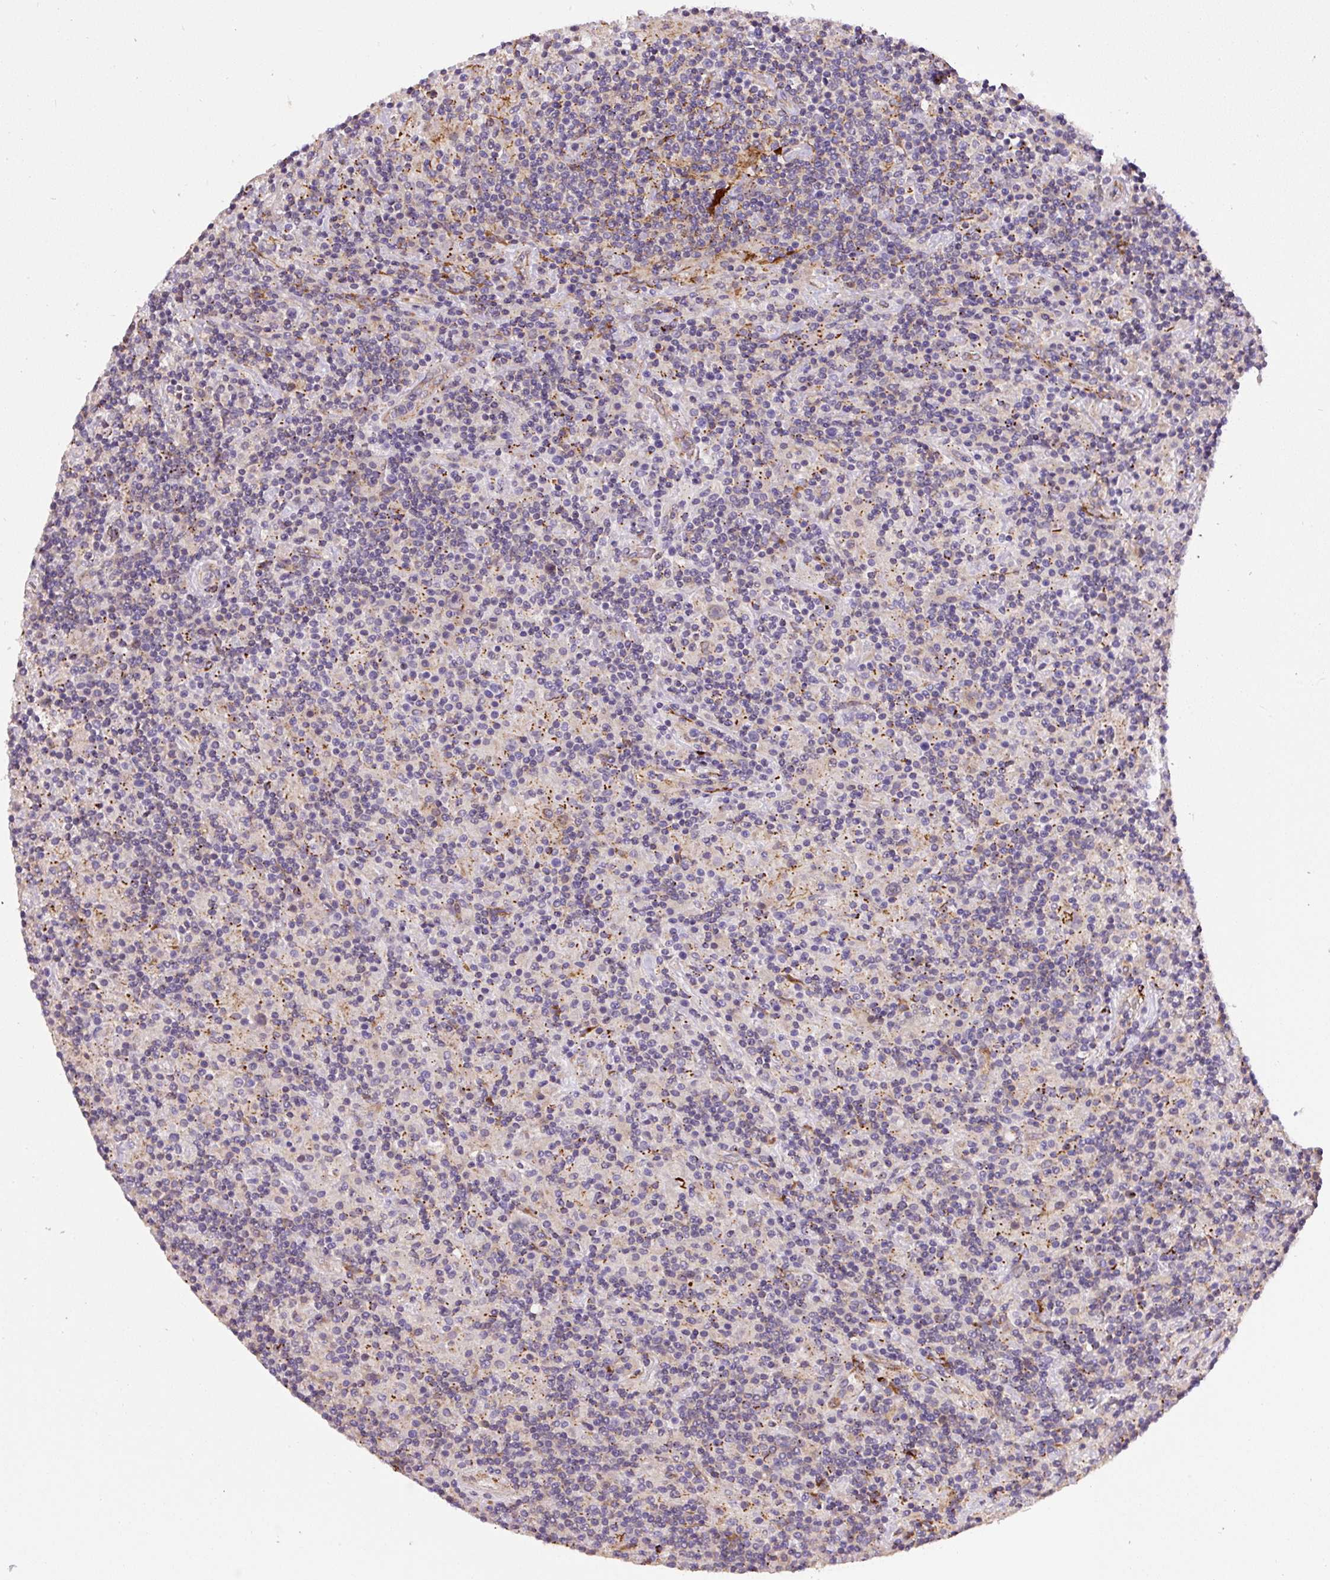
{"staining": {"intensity": "negative", "quantity": "none", "location": "none"}, "tissue": "lymphoma", "cell_type": "Tumor cells", "image_type": "cancer", "snomed": [{"axis": "morphology", "description": "Hodgkin's disease, NOS"}, {"axis": "topography", "description": "Lymph node"}], "caption": "IHC histopathology image of neoplastic tissue: lymphoma stained with DAB (3,3'-diaminobenzidine) demonstrates no significant protein expression in tumor cells.", "gene": "RNF170", "patient": {"sex": "male", "age": 70}}